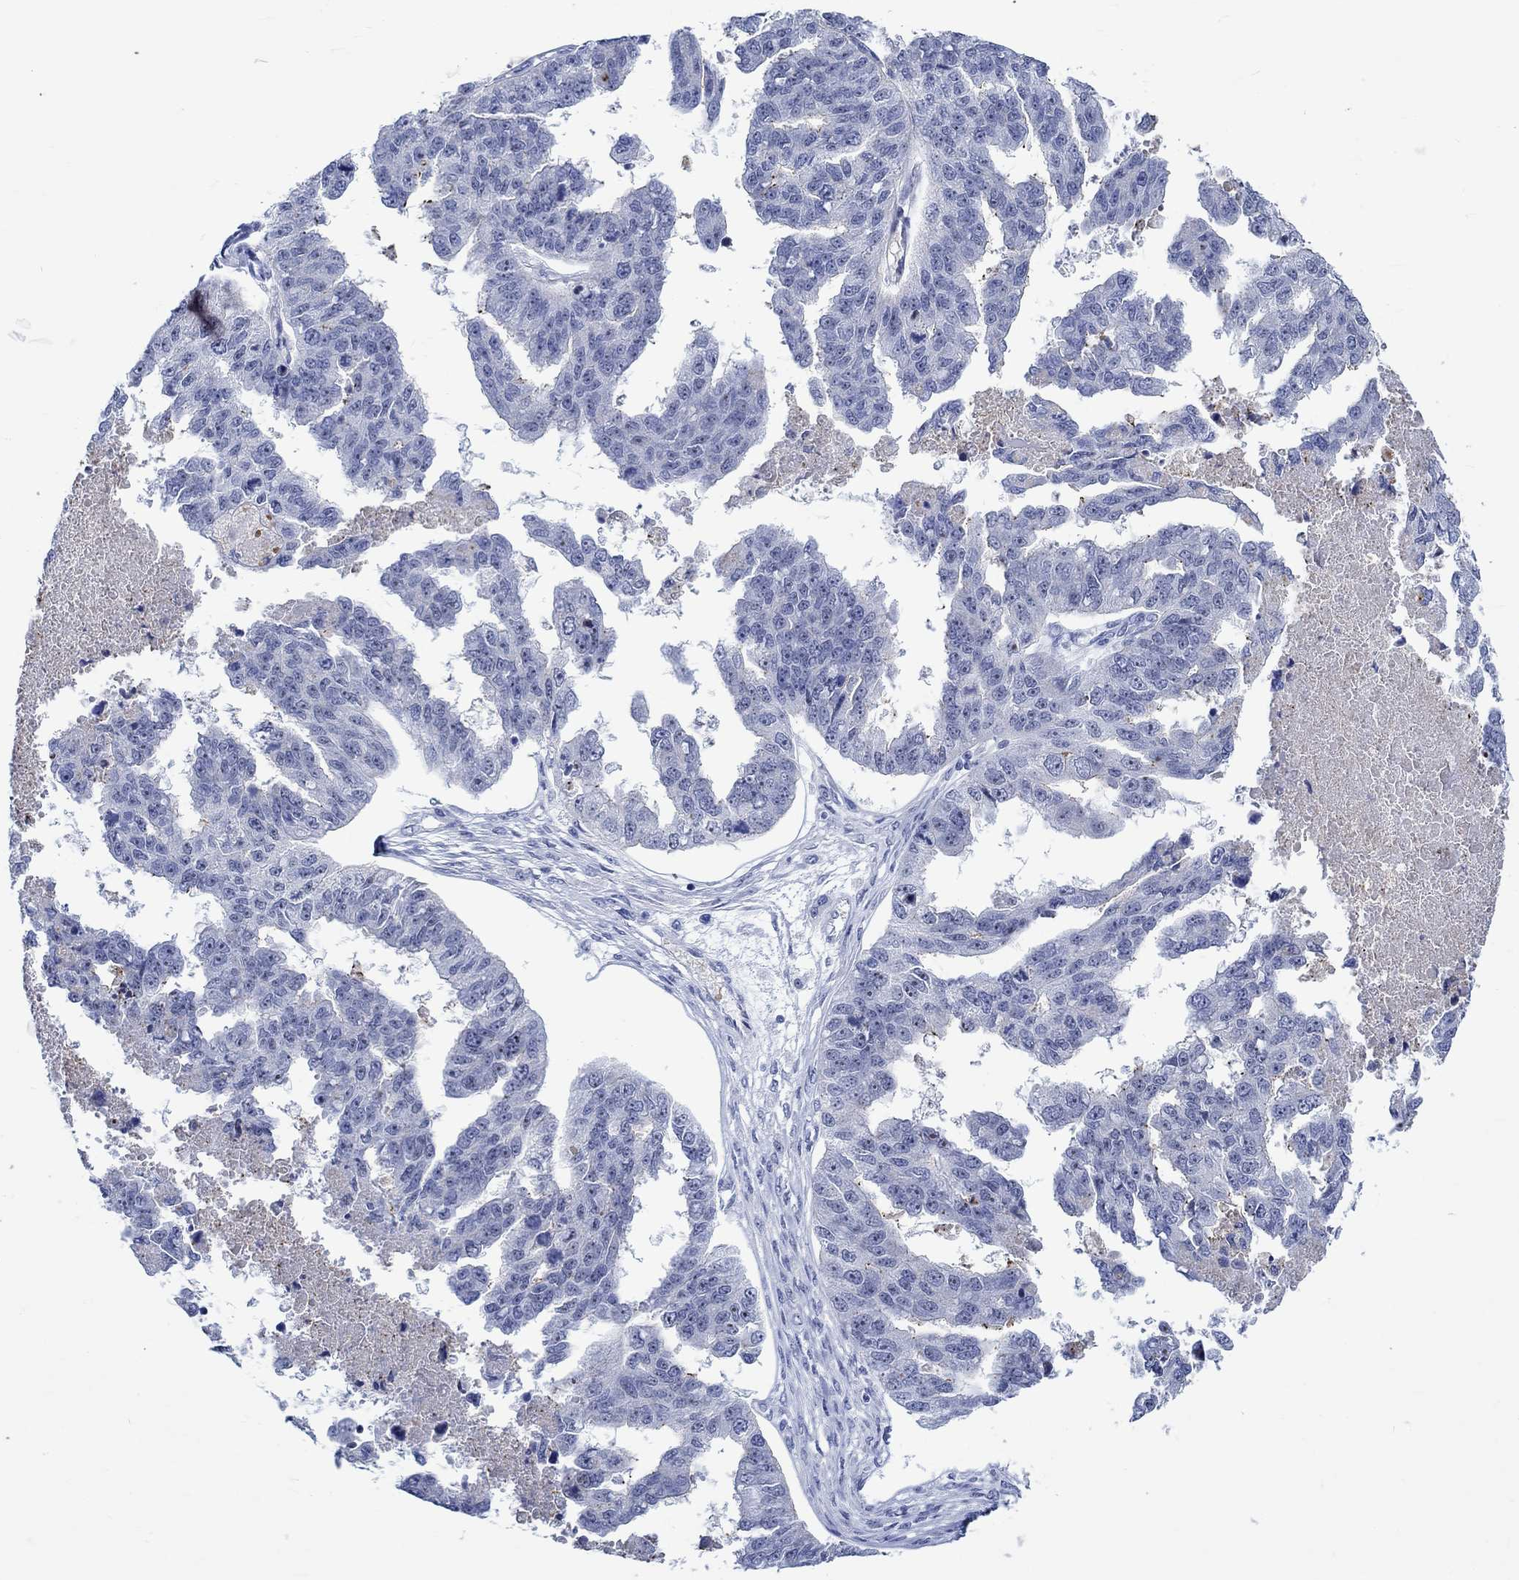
{"staining": {"intensity": "negative", "quantity": "none", "location": "none"}, "tissue": "ovarian cancer", "cell_type": "Tumor cells", "image_type": "cancer", "snomed": [{"axis": "morphology", "description": "Cystadenocarcinoma, serous, NOS"}, {"axis": "topography", "description": "Ovary"}], "caption": "Tumor cells show no significant protein staining in ovarian cancer.", "gene": "ZNF446", "patient": {"sex": "female", "age": 58}}